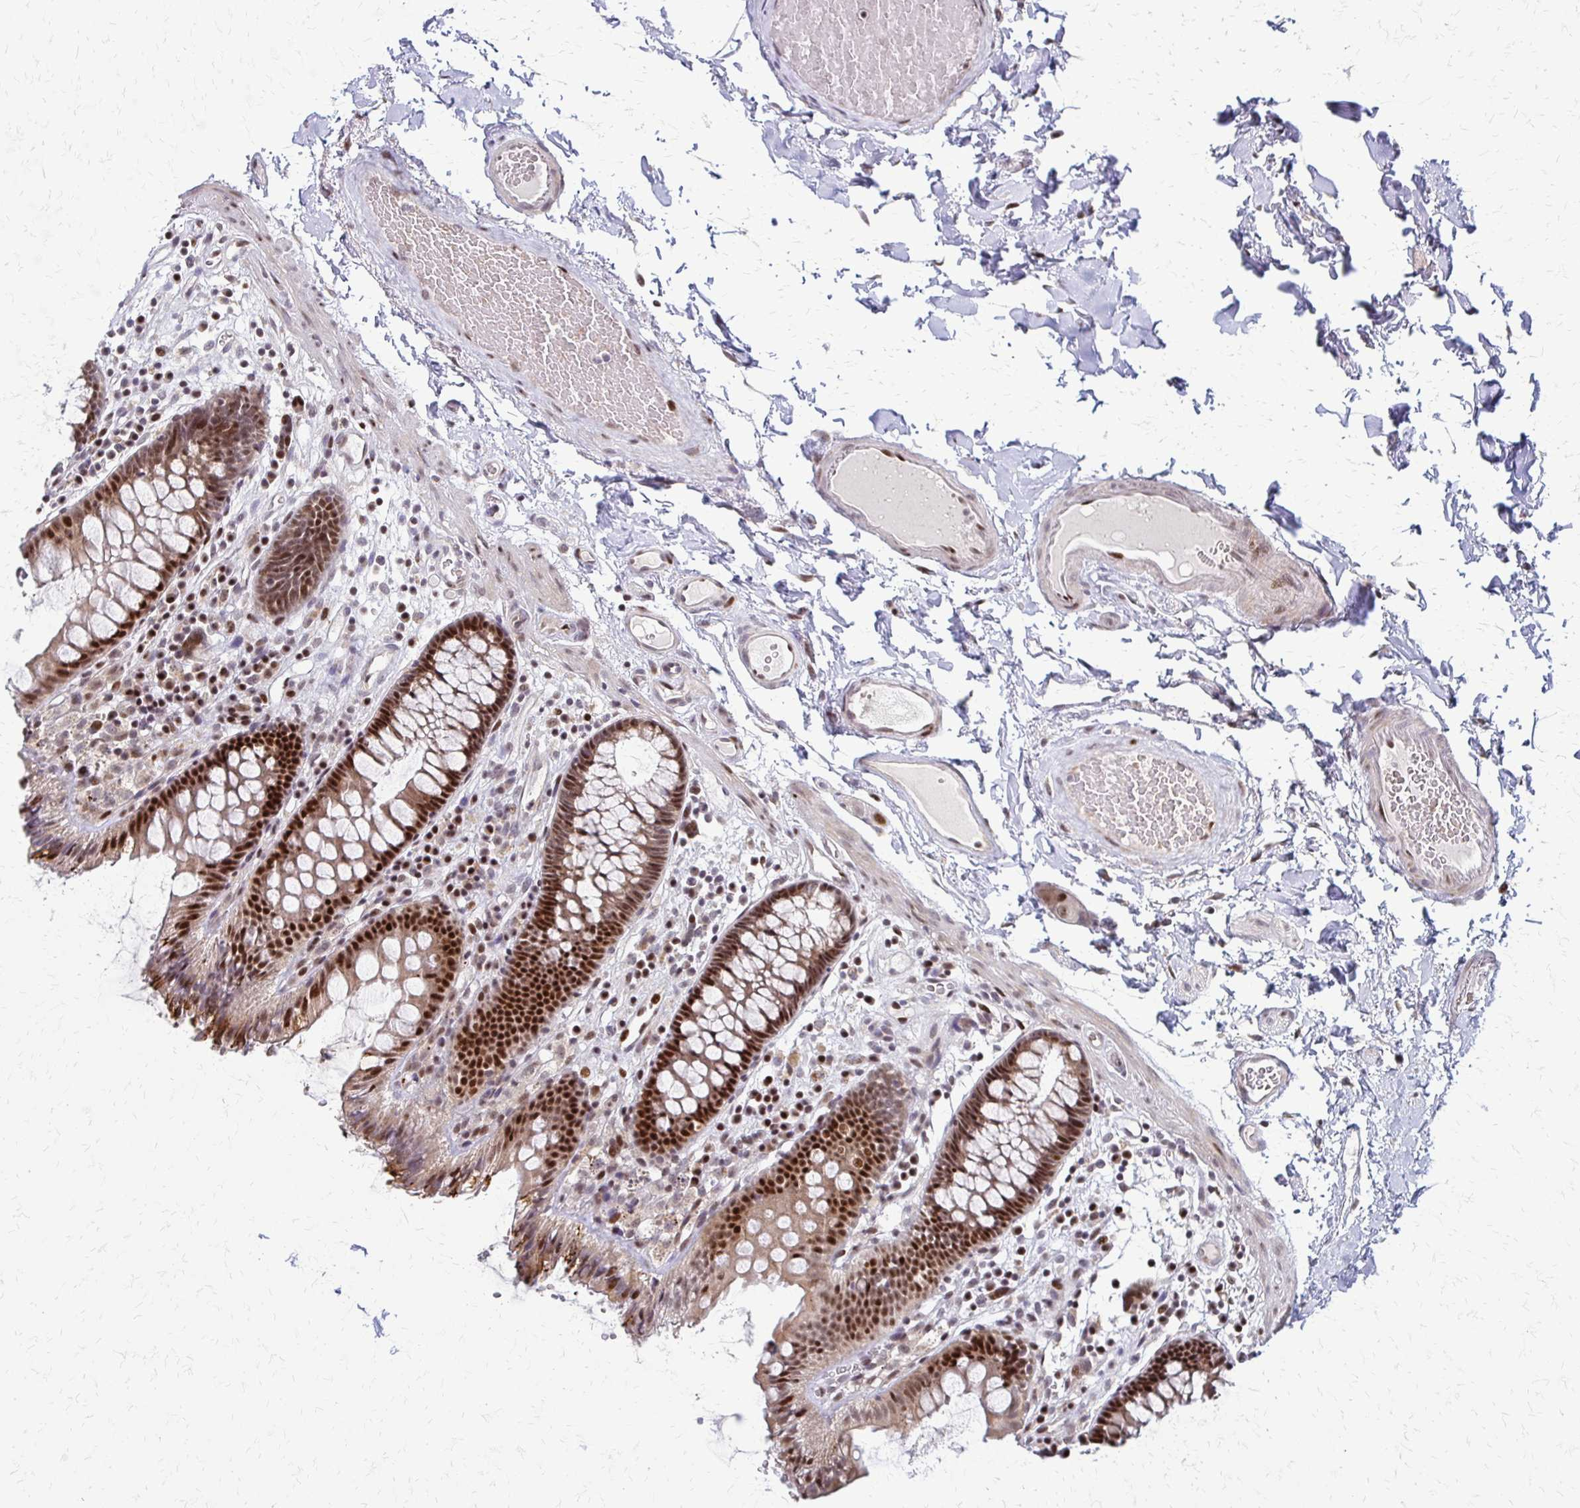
{"staining": {"intensity": "moderate", "quantity": ">75%", "location": "nuclear"}, "tissue": "colon", "cell_type": "Endothelial cells", "image_type": "normal", "snomed": [{"axis": "morphology", "description": "Normal tissue, NOS"}, {"axis": "topography", "description": "Colon"}], "caption": "The image shows immunohistochemical staining of normal colon. There is moderate nuclear positivity is appreciated in approximately >75% of endothelial cells.", "gene": "TRIR", "patient": {"sex": "male", "age": 84}}